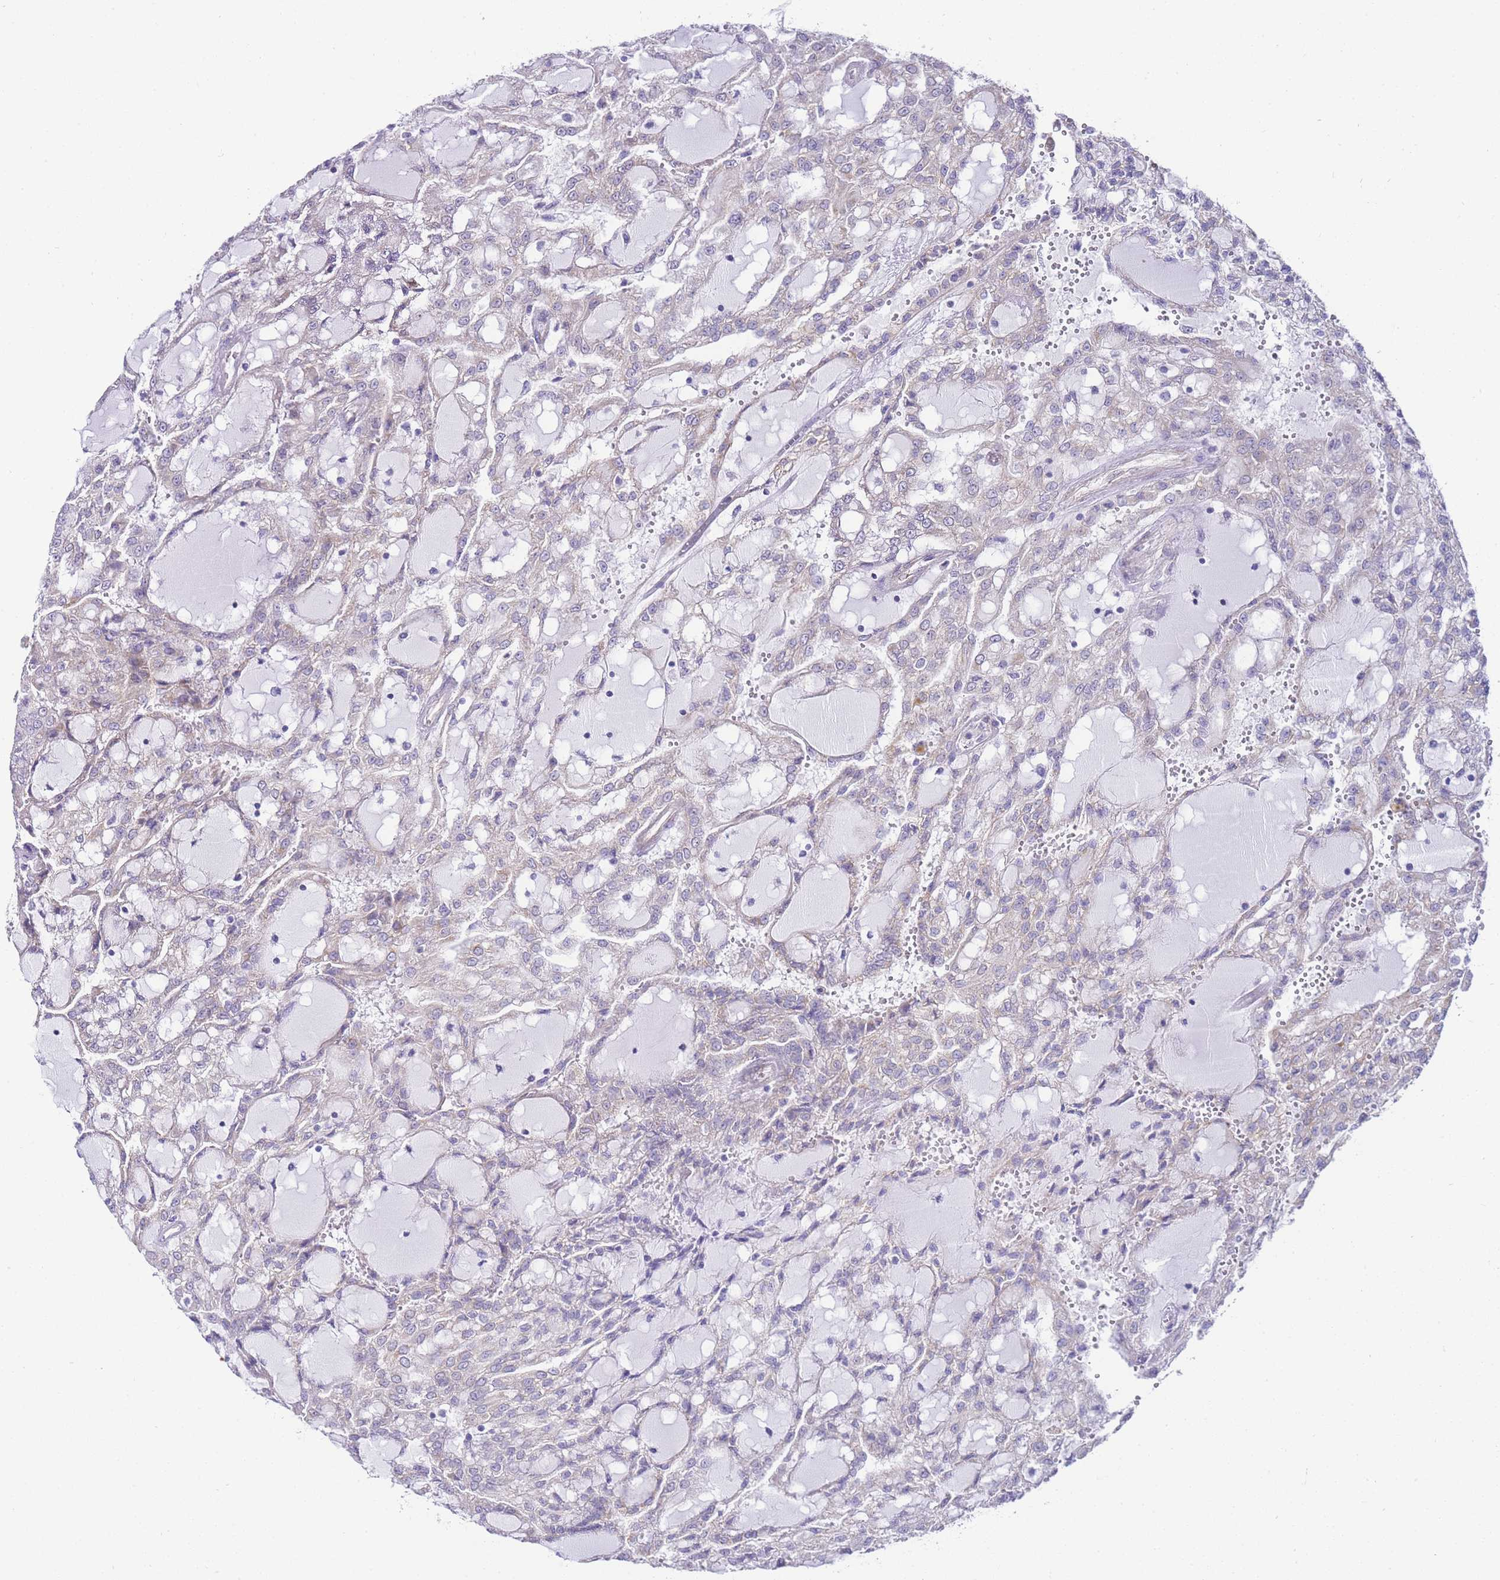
{"staining": {"intensity": "weak", "quantity": "<25%", "location": "cytoplasmic/membranous"}, "tissue": "renal cancer", "cell_type": "Tumor cells", "image_type": "cancer", "snomed": [{"axis": "morphology", "description": "Adenocarcinoma, NOS"}, {"axis": "topography", "description": "Kidney"}], "caption": "IHC image of neoplastic tissue: adenocarcinoma (renal) stained with DAB displays no significant protein expression in tumor cells.", "gene": "PDCD7", "patient": {"sex": "male", "age": 63}}